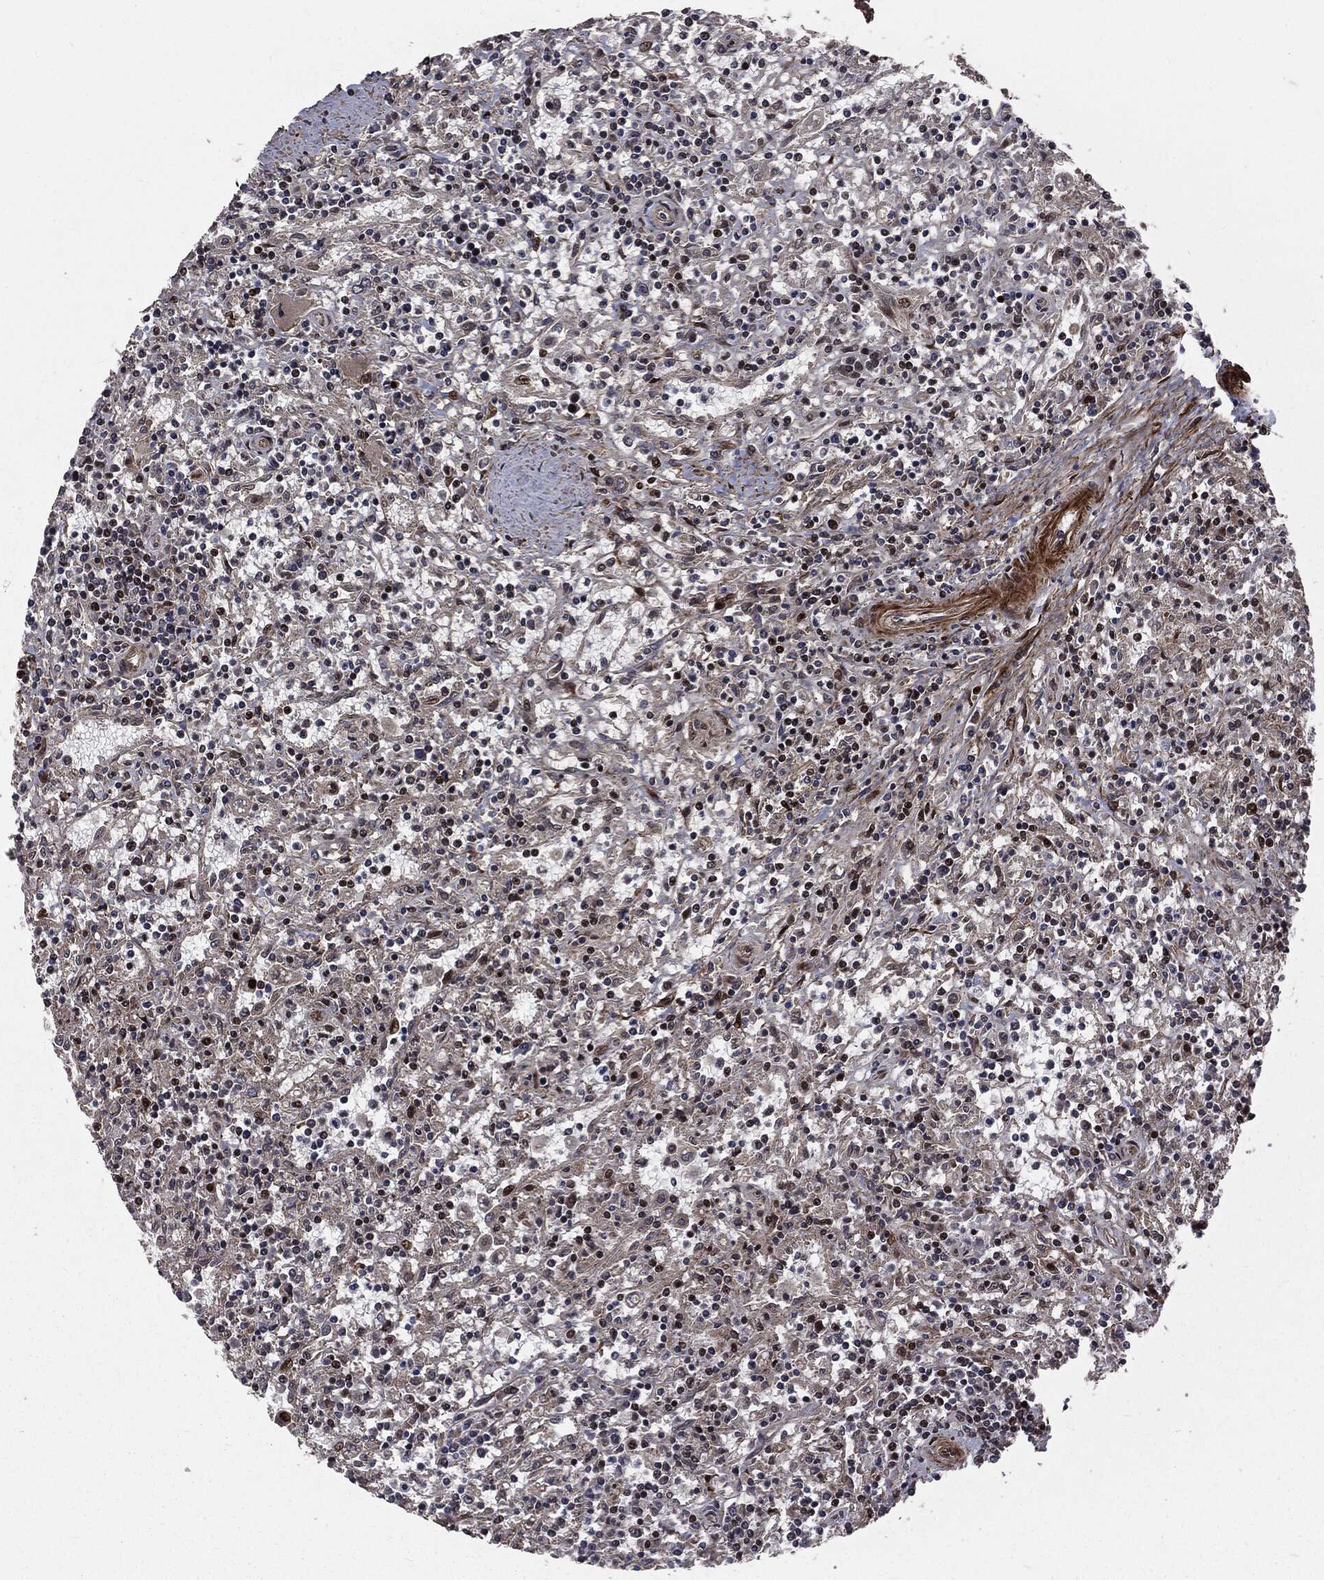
{"staining": {"intensity": "strong", "quantity": "<25%", "location": "nuclear"}, "tissue": "lymphoma", "cell_type": "Tumor cells", "image_type": "cancer", "snomed": [{"axis": "morphology", "description": "Malignant lymphoma, non-Hodgkin's type, Low grade"}, {"axis": "topography", "description": "Spleen"}], "caption": "Tumor cells reveal medium levels of strong nuclear staining in approximately <25% of cells in malignant lymphoma, non-Hodgkin's type (low-grade).", "gene": "SMAD4", "patient": {"sex": "male", "age": 62}}